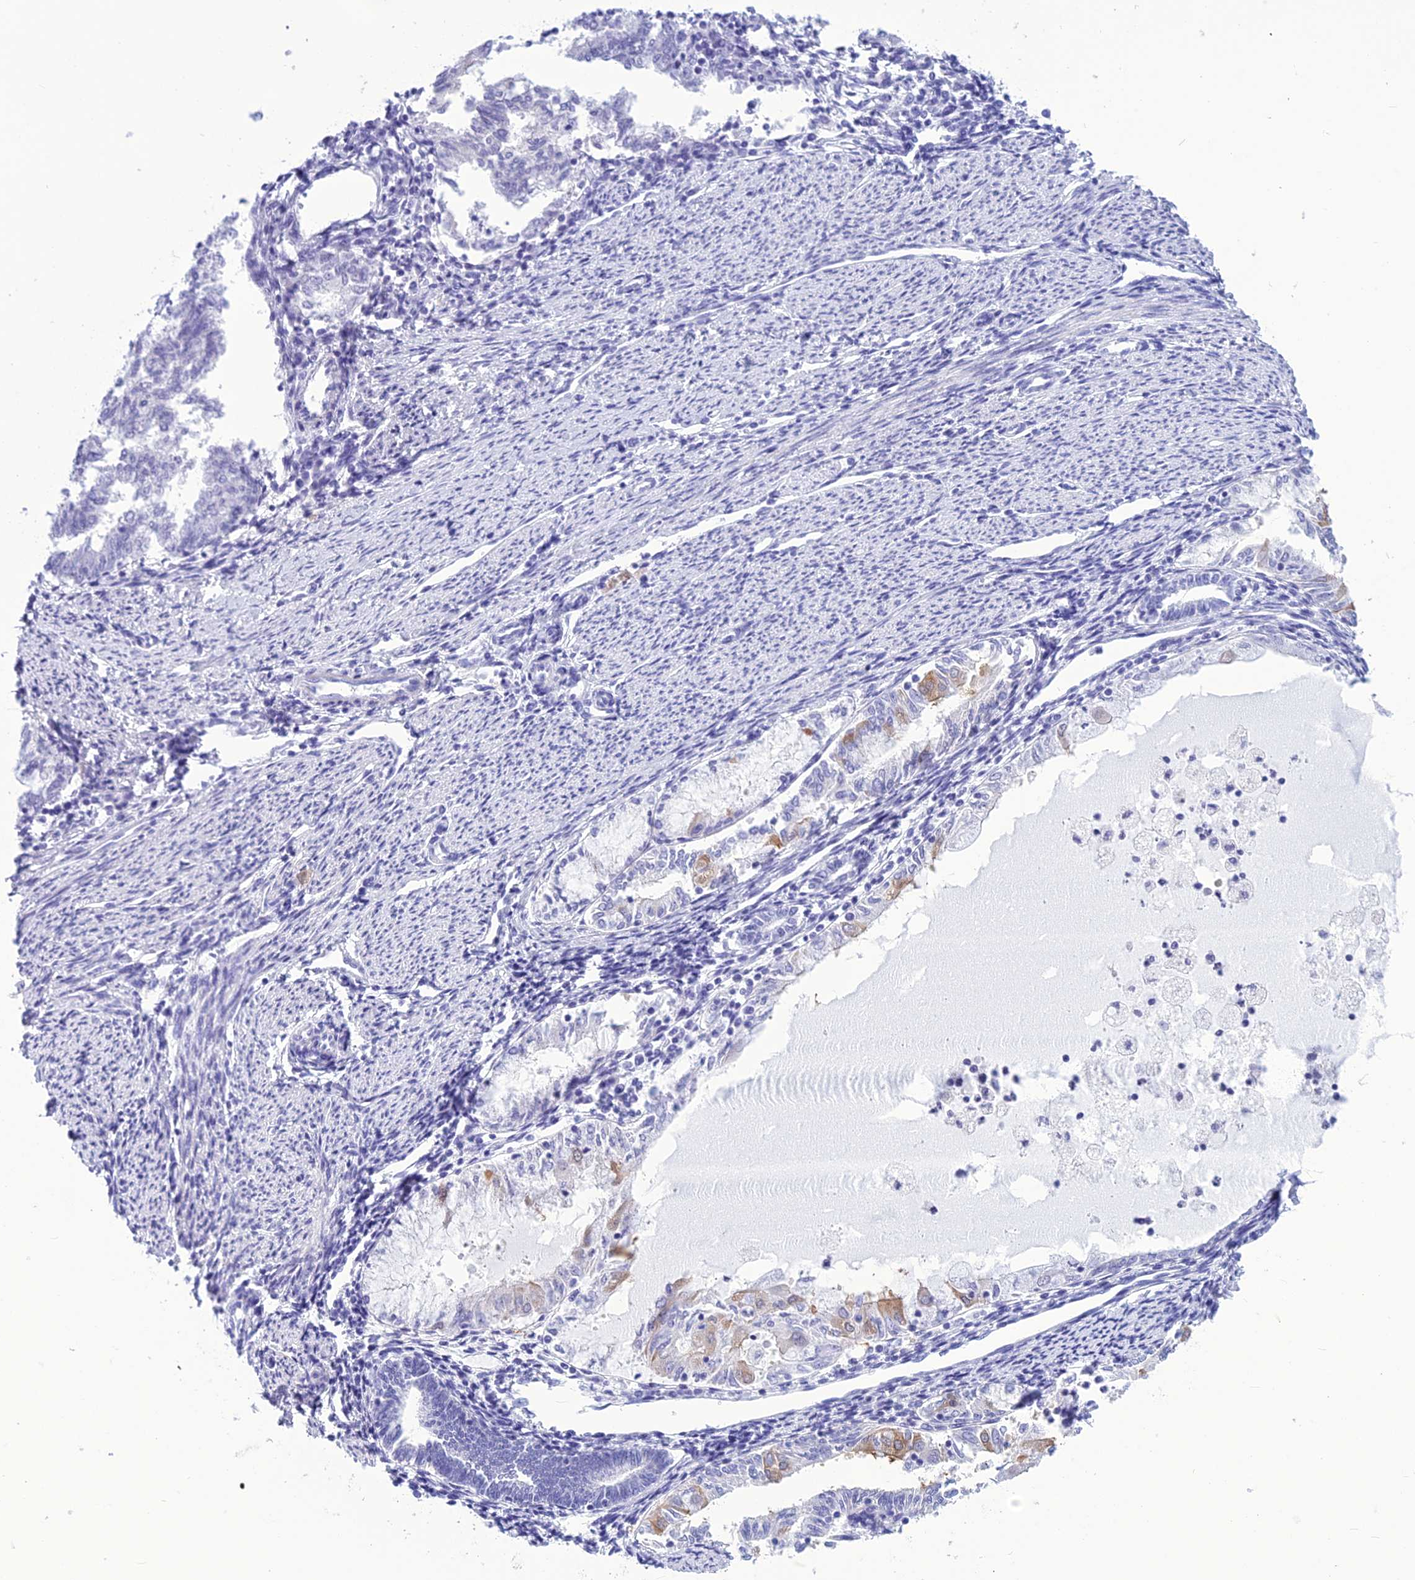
{"staining": {"intensity": "weak", "quantity": "<25%", "location": "cytoplasmic/membranous"}, "tissue": "endometrial cancer", "cell_type": "Tumor cells", "image_type": "cancer", "snomed": [{"axis": "morphology", "description": "Adenocarcinoma, NOS"}, {"axis": "topography", "description": "Endometrium"}], "caption": "Protein analysis of endometrial cancer (adenocarcinoma) demonstrates no significant positivity in tumor cells.", "gene": "BBS2", "patient": {"sex": "female", "age": 79}}